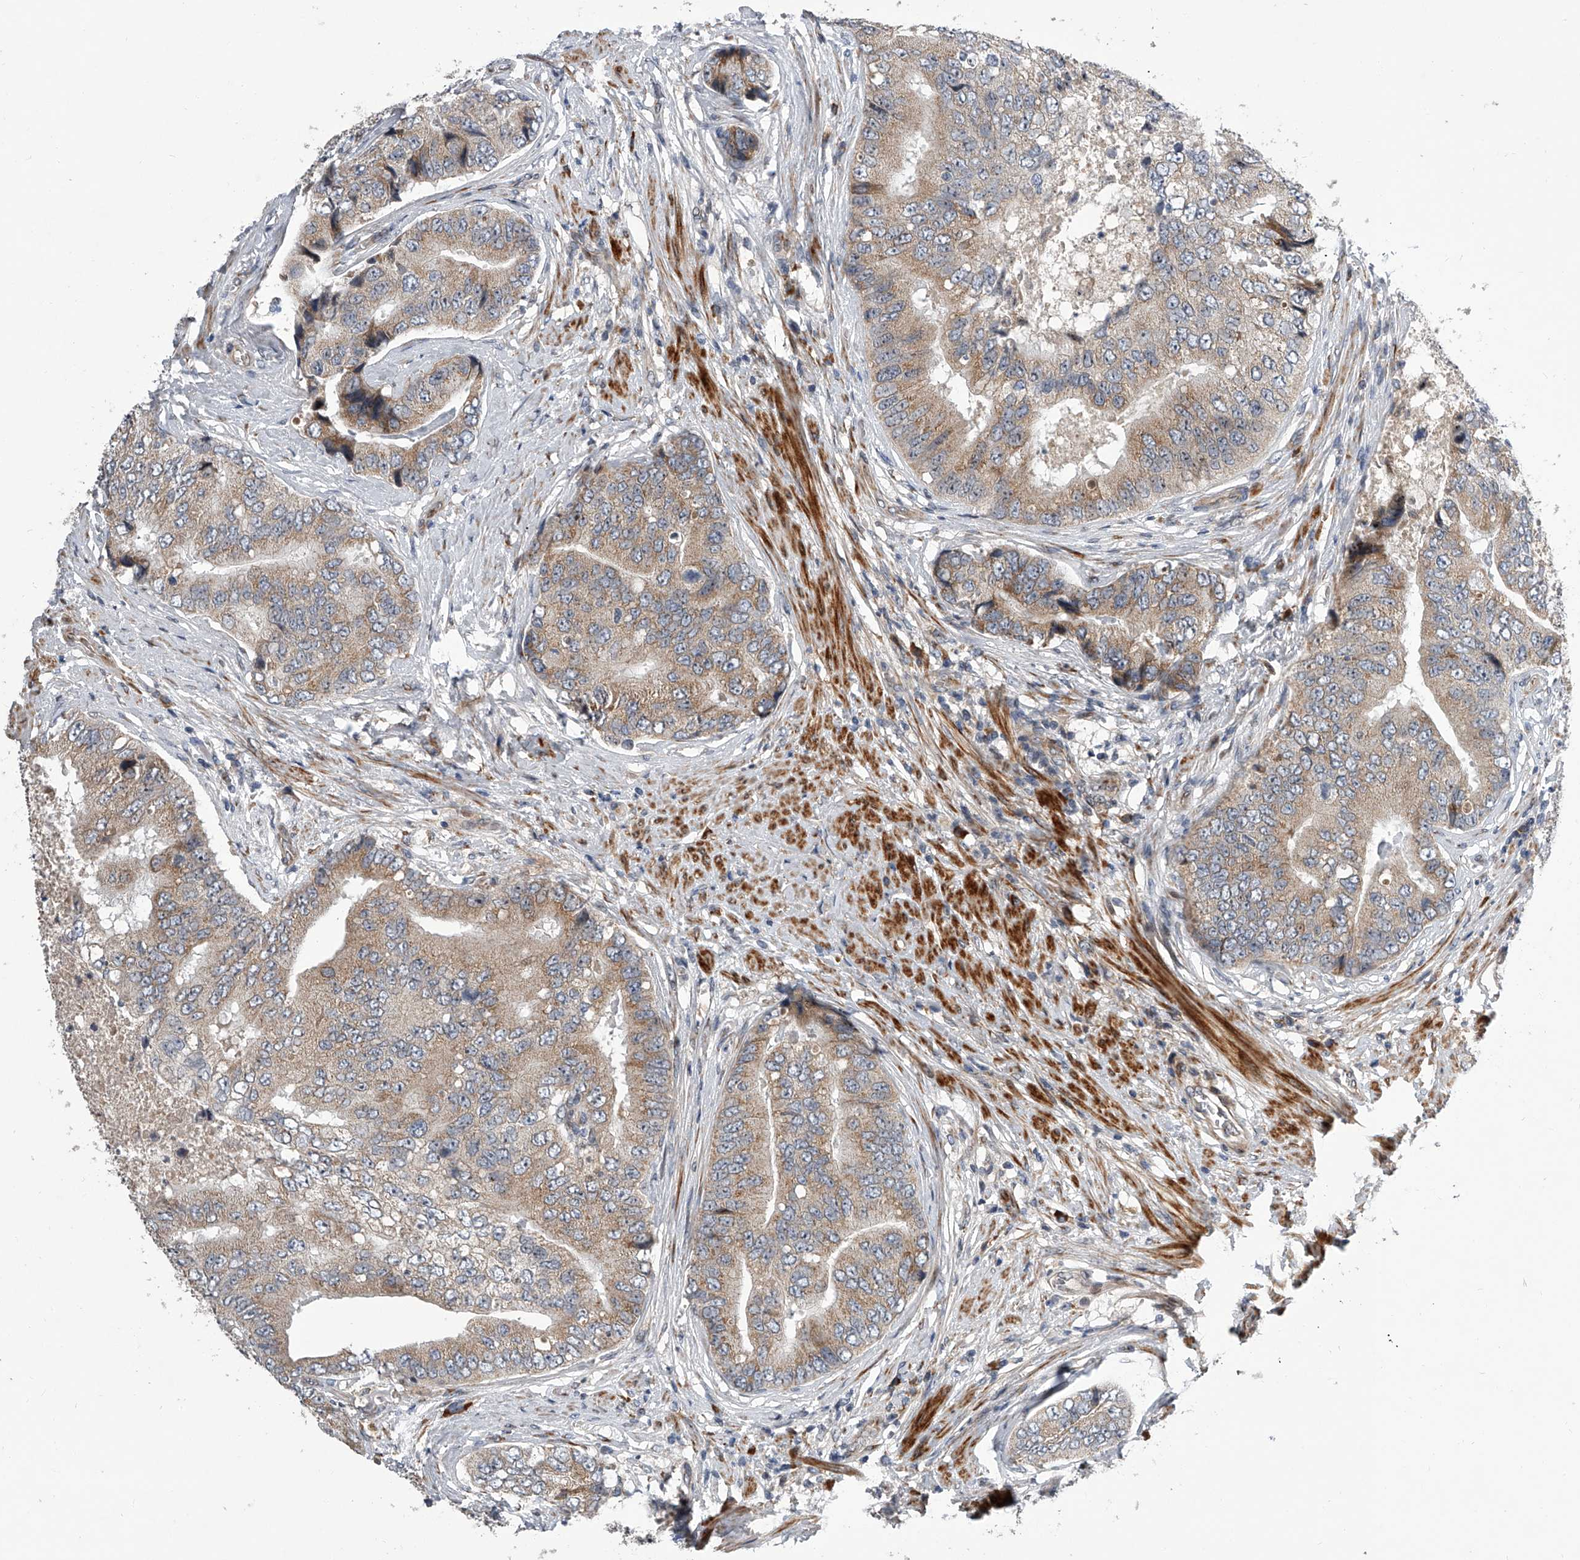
{"staining": {"intensity": "moderate", "quantity": ">75%", "location": "cytoplasmic/membranous"}, "tissue": "prostate cancer", "cell_type": "Tumor cells", "image_type": "cancer", "snomed": [{"axis": "morphology", "description": "Adenocarcinoma, High grade"}, {"axis": "topography", "description": "Prostate"}], "caption": "Prostate cancer stained with a brown dye demonstrates moderate cytoplasmic/membranous positive staining in about >75% of tumor cells.", "gene": "DLGAP2", "patient": {"sex": "male", "age": 70}}